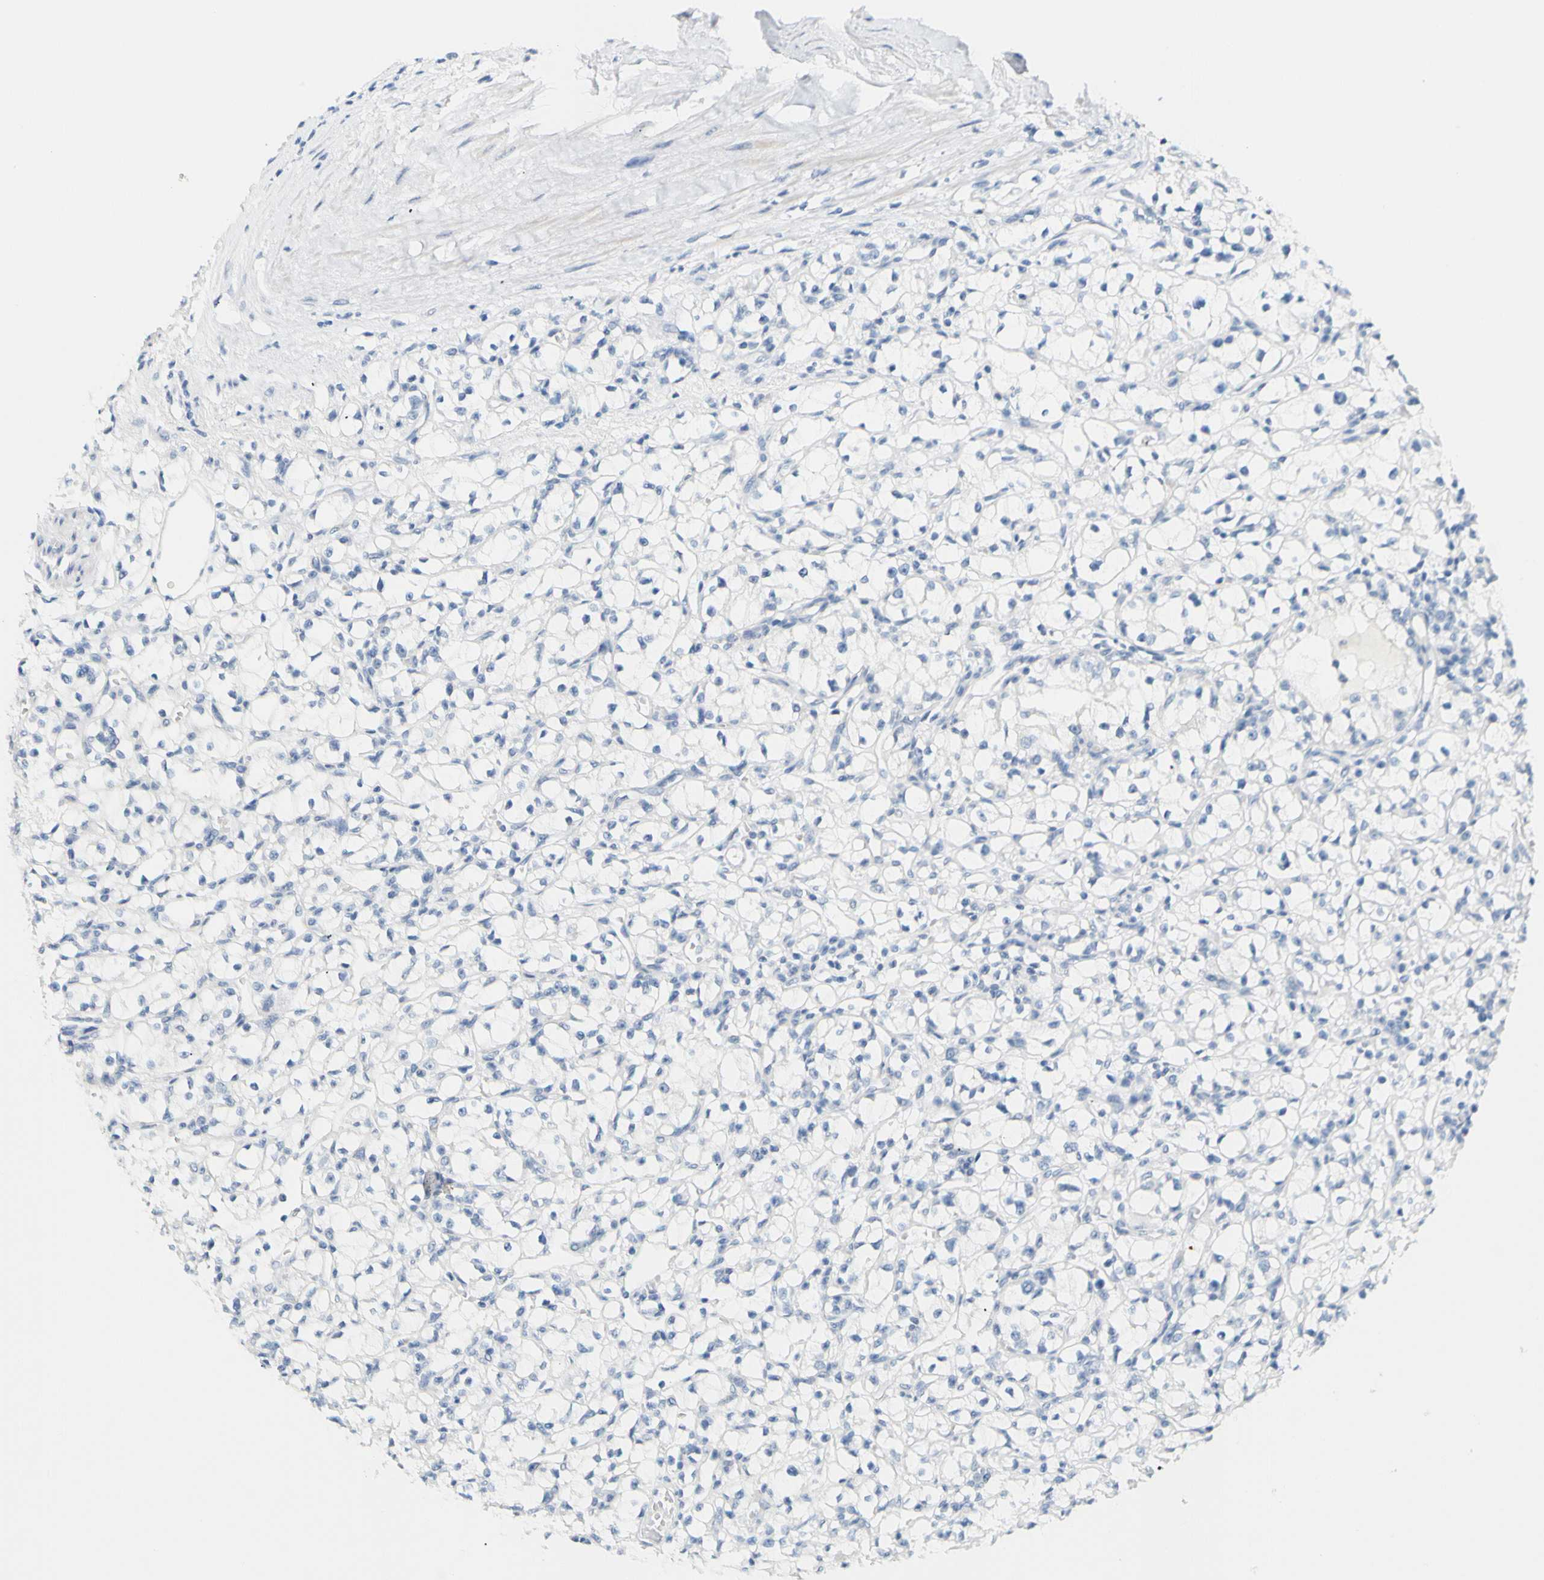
{"staining": {"intensity": "negative", "quantity": "none", "location": "none"}, "tissue": "renal cancer", "cell_type": "Tumor cells", "image_type": "cancer", "snomed": [{"axis": "morphology", "description": "Adenocarcinoma, NOS"}, {"axis": "topography", "description": "Kidney"}], "caption": "Image shows no significant protein staining in tumor cells of adenocarcinoma (renal).", "gene": "OPN1SW", "patient": {"sex": "male", "age": 56}}